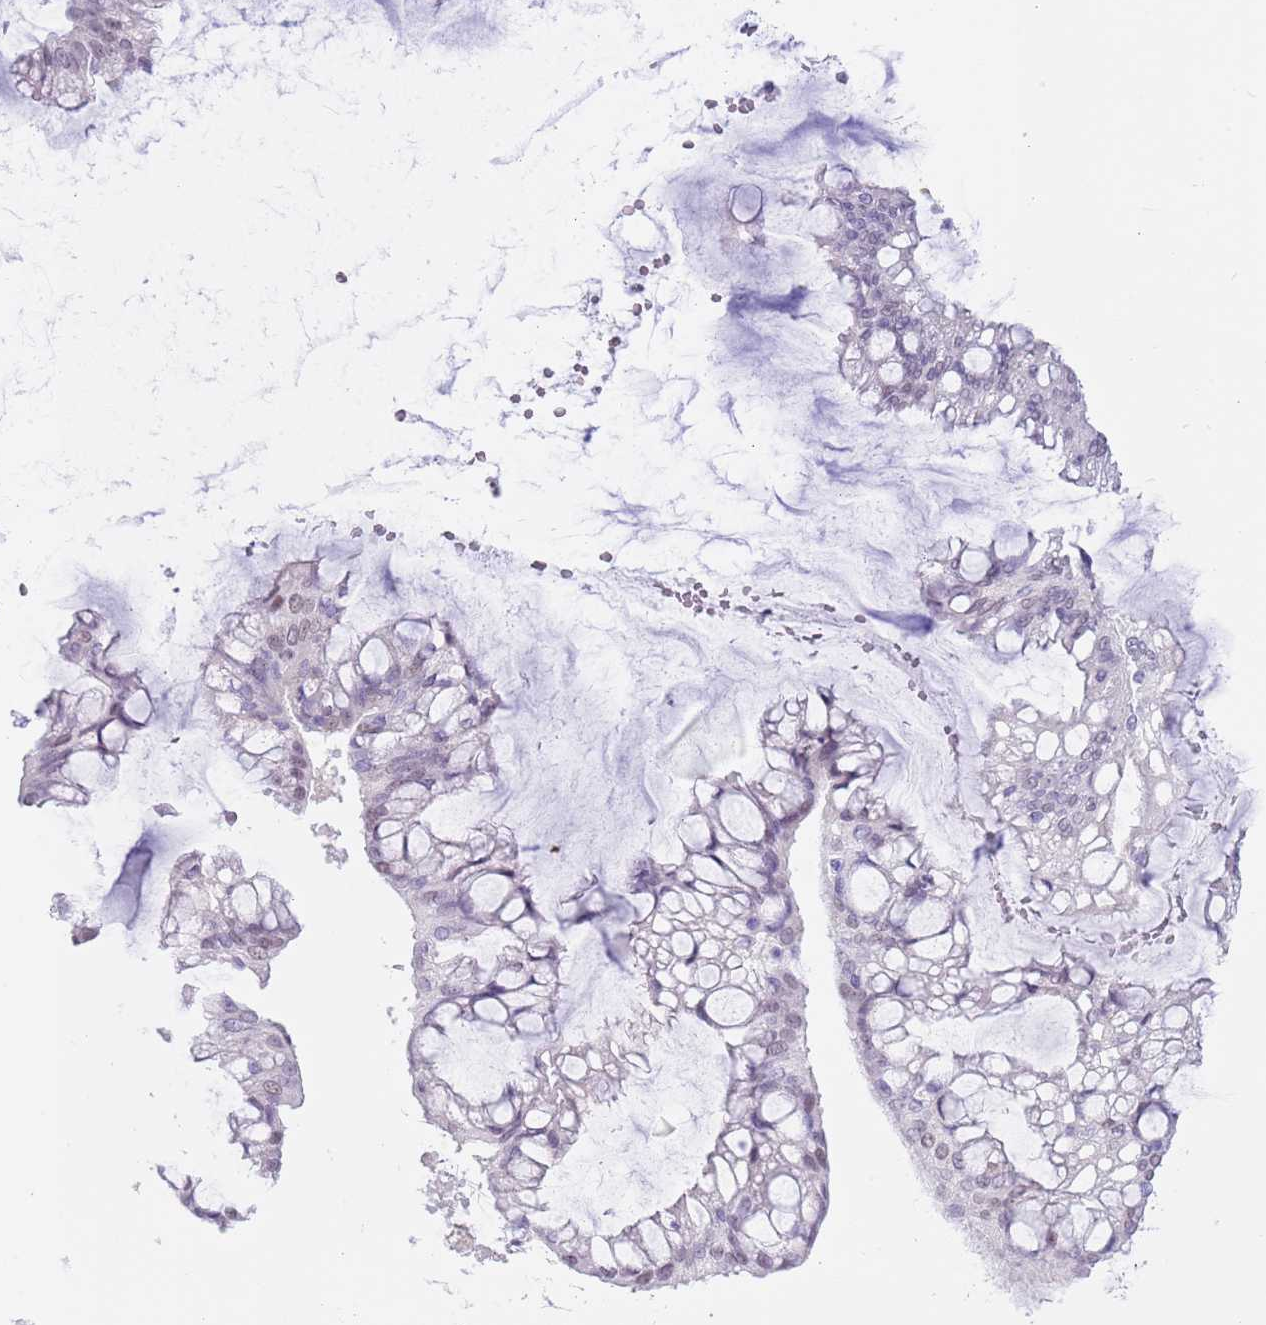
{"staining": {"intensity": "negative", "quantity": "none", "location": "none"}, "tissue": "ovarian cancer", "cell_type": "Tumor cells", "image_type": "cancer", "snomed": [{"axis": "morphology", "description": "Cystadenocarcinoma, mucinous, NOS"}, {"axis": "topography", "description": "Ovary"}], "caption": "The photomicrograph reveals no significant expression in tumor cells of mucinous cystadenocarcinoma (ovarian). (DAB (3,3'-diaminobenzidine) IHC visualized using brightfield microscopy, high magnification).", "gene": "PPP1R17", "patient": {"sex": "female", "age": 73}}